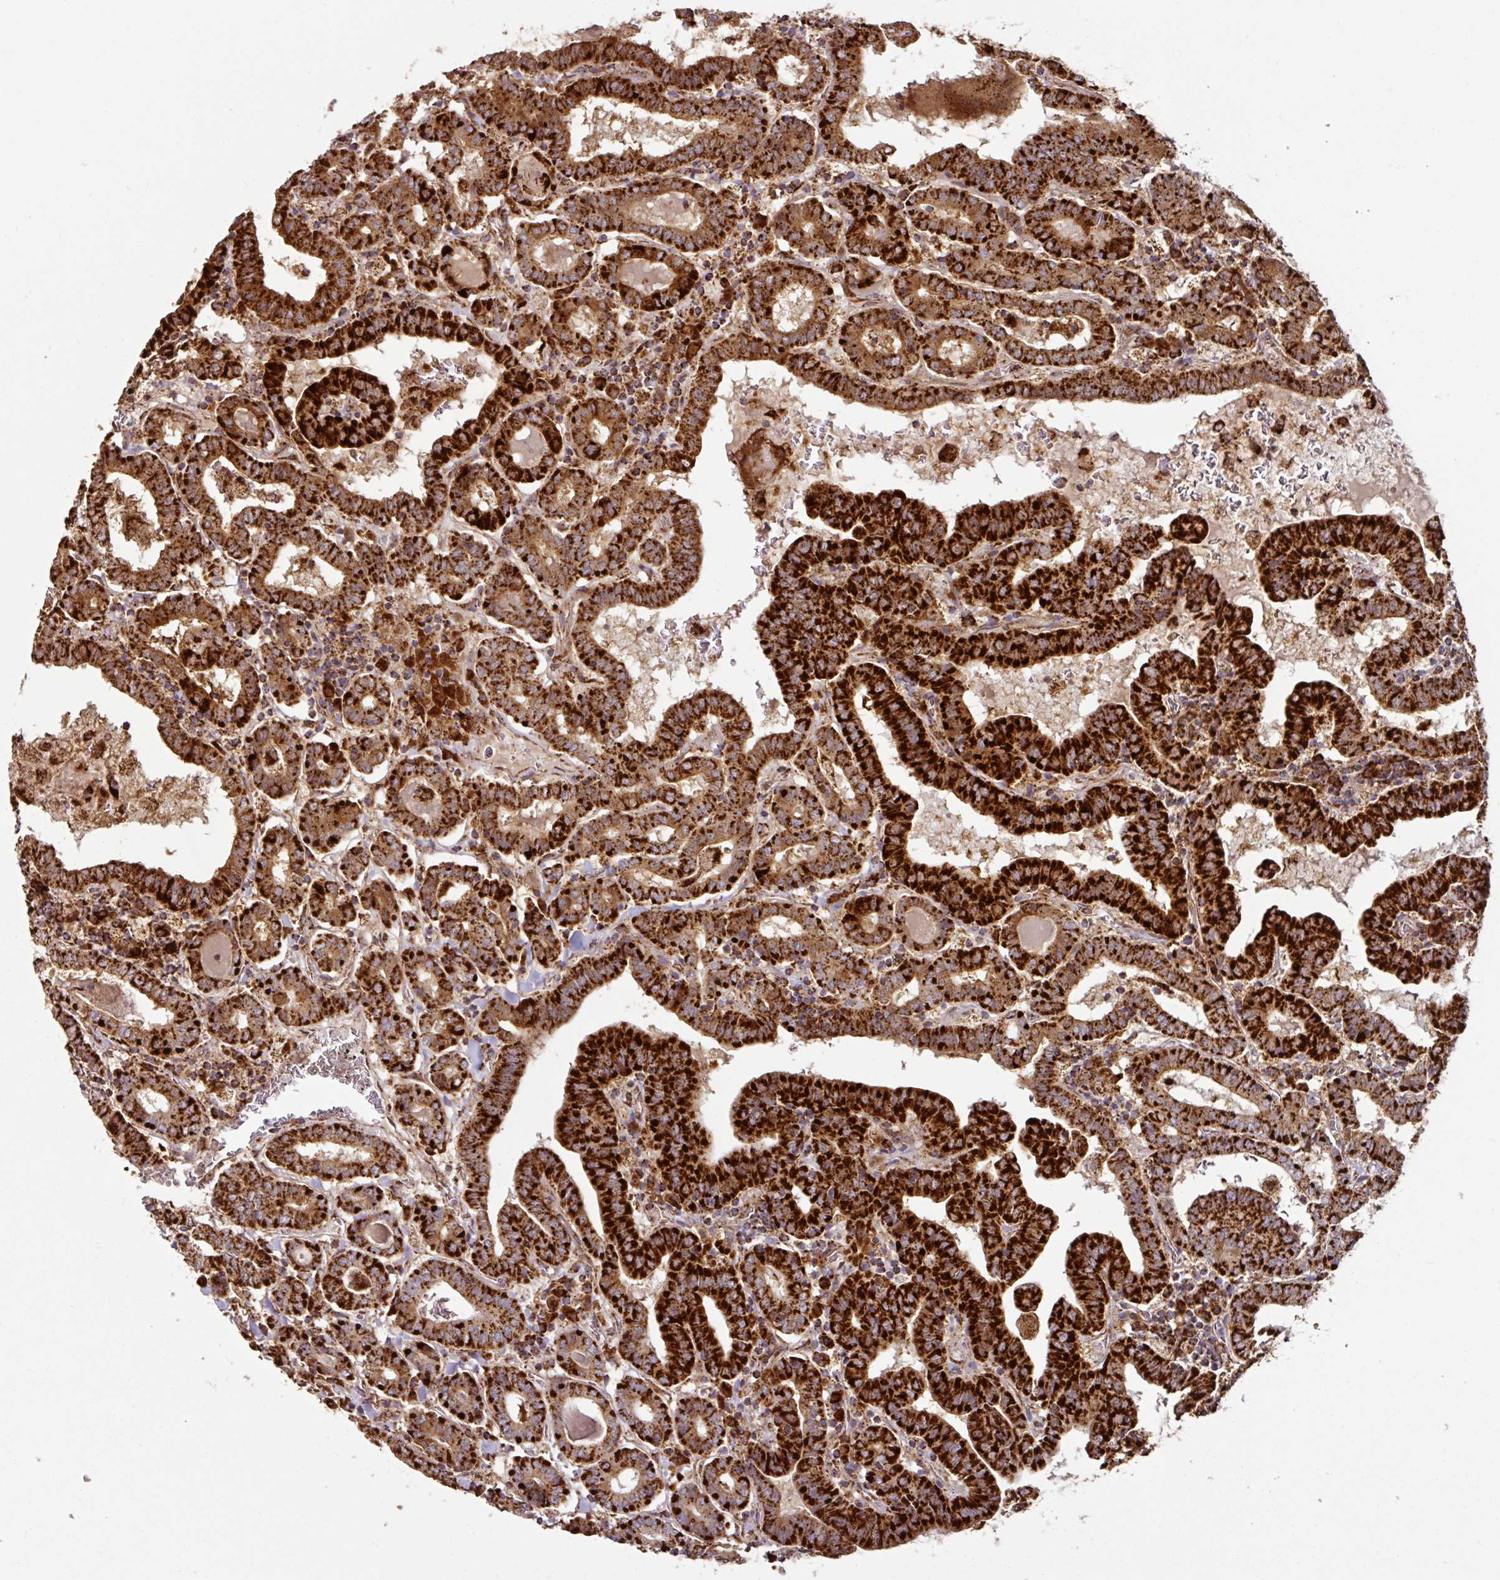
{"staining": {"intensity": "strong", "quantity": ">75%", "location": "cytoplasmic/membranous"}, "tissue": "thyroid cancer", "cell_type": "Tumor cells", "image_type": "cancer", "snomed": [{"axis": "morphology", "description": "Papillary adenocarcinoma, NOS"}, {"axis": "topography", "description": "Thyroid gland"}], "caption": "Papillary adenocarcinoma (thyroid) tissue demonstrates strong cytoplasmic/membranous positivity in about >75% of tumor cells", "gene": "TRAP1", "patient": {"sex": "female", "age": 72}}